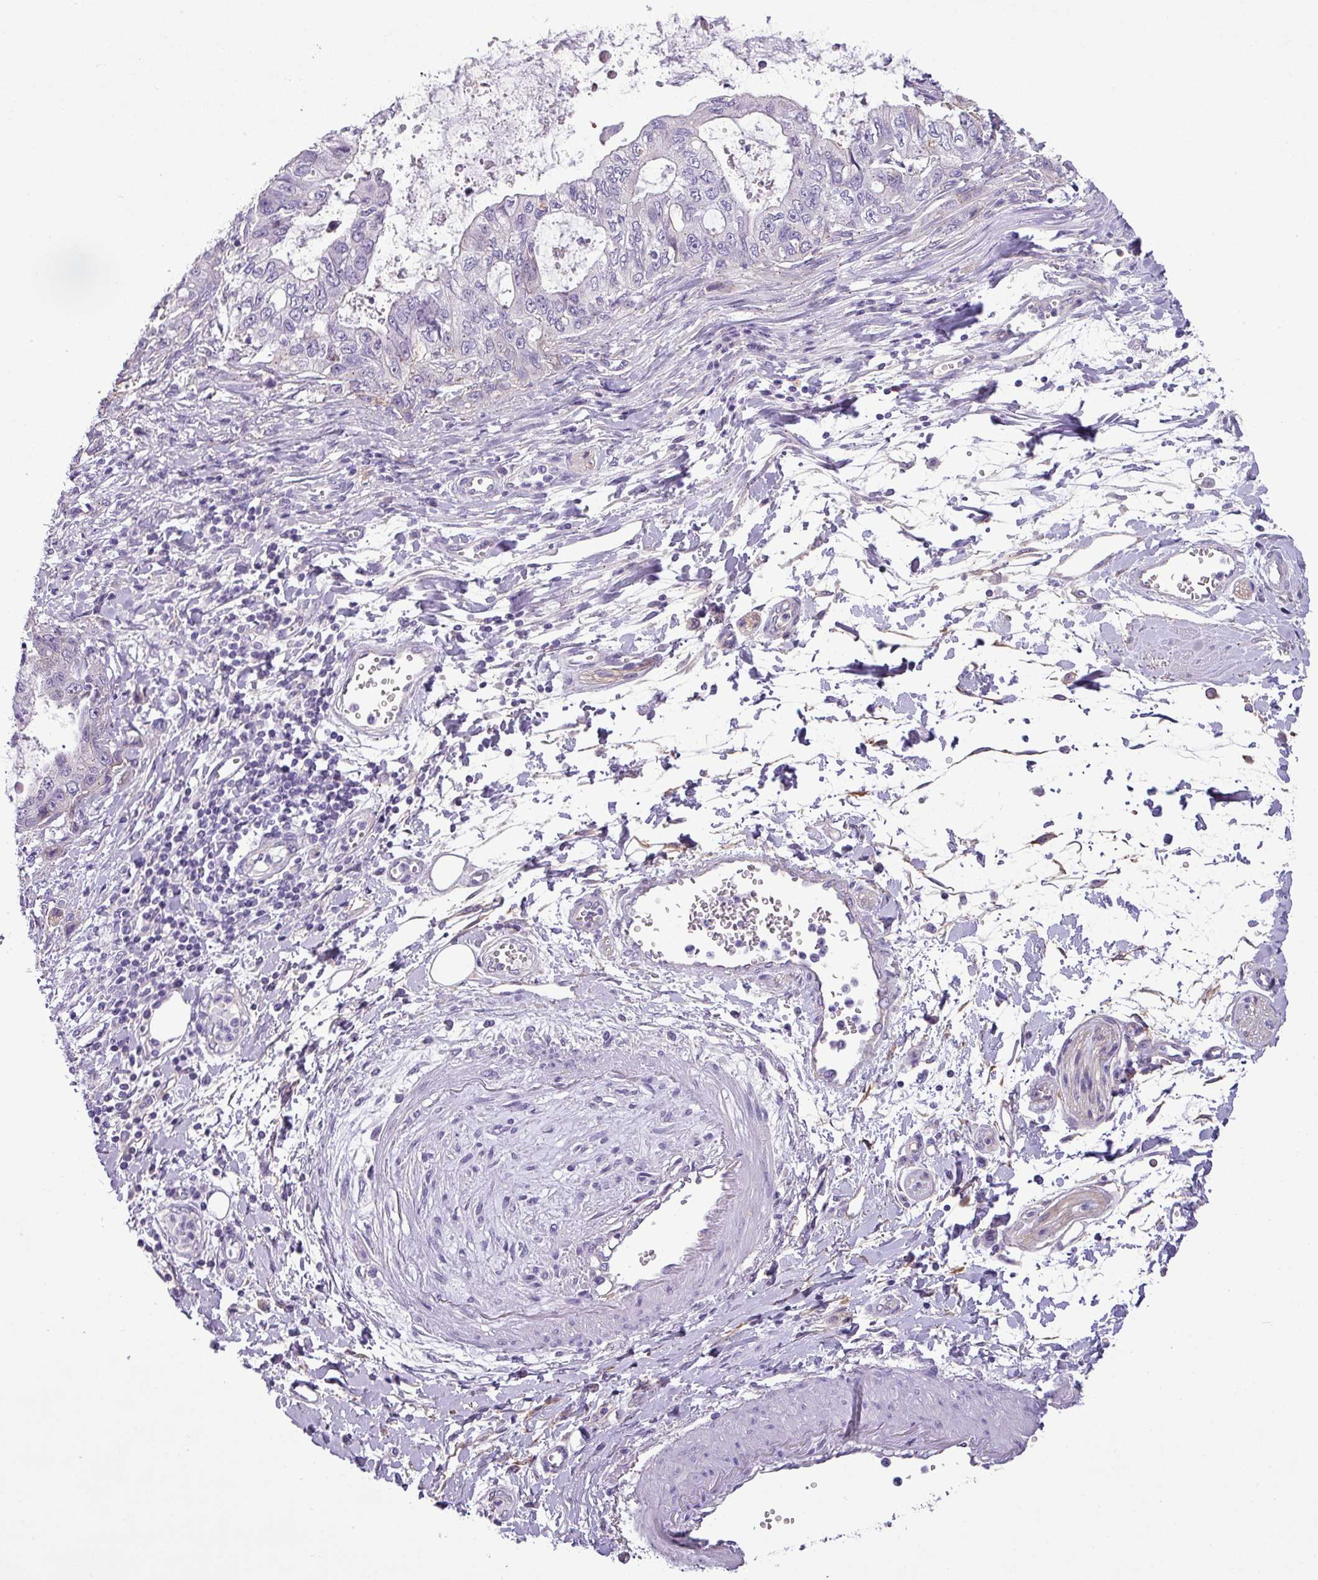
{"staining": {"intensity": "negative", "quantity": "none", "location": "none"}, "tissue": "stomach cancer", "cell_type": "Tumor cells", "image_type": "cancer", "snomed": [{"axis": "morphology", "description": "Adenocarcinoma, NOS"}, {"axis": "topography", "description": "Stomach, upper"}], "caption": "Micrograph shows no significant protein positivity in tumor cells of stomach adenocarcinoma.", "gene": "TMEM178B", "patient": {"sex": "female", "age": 52}}